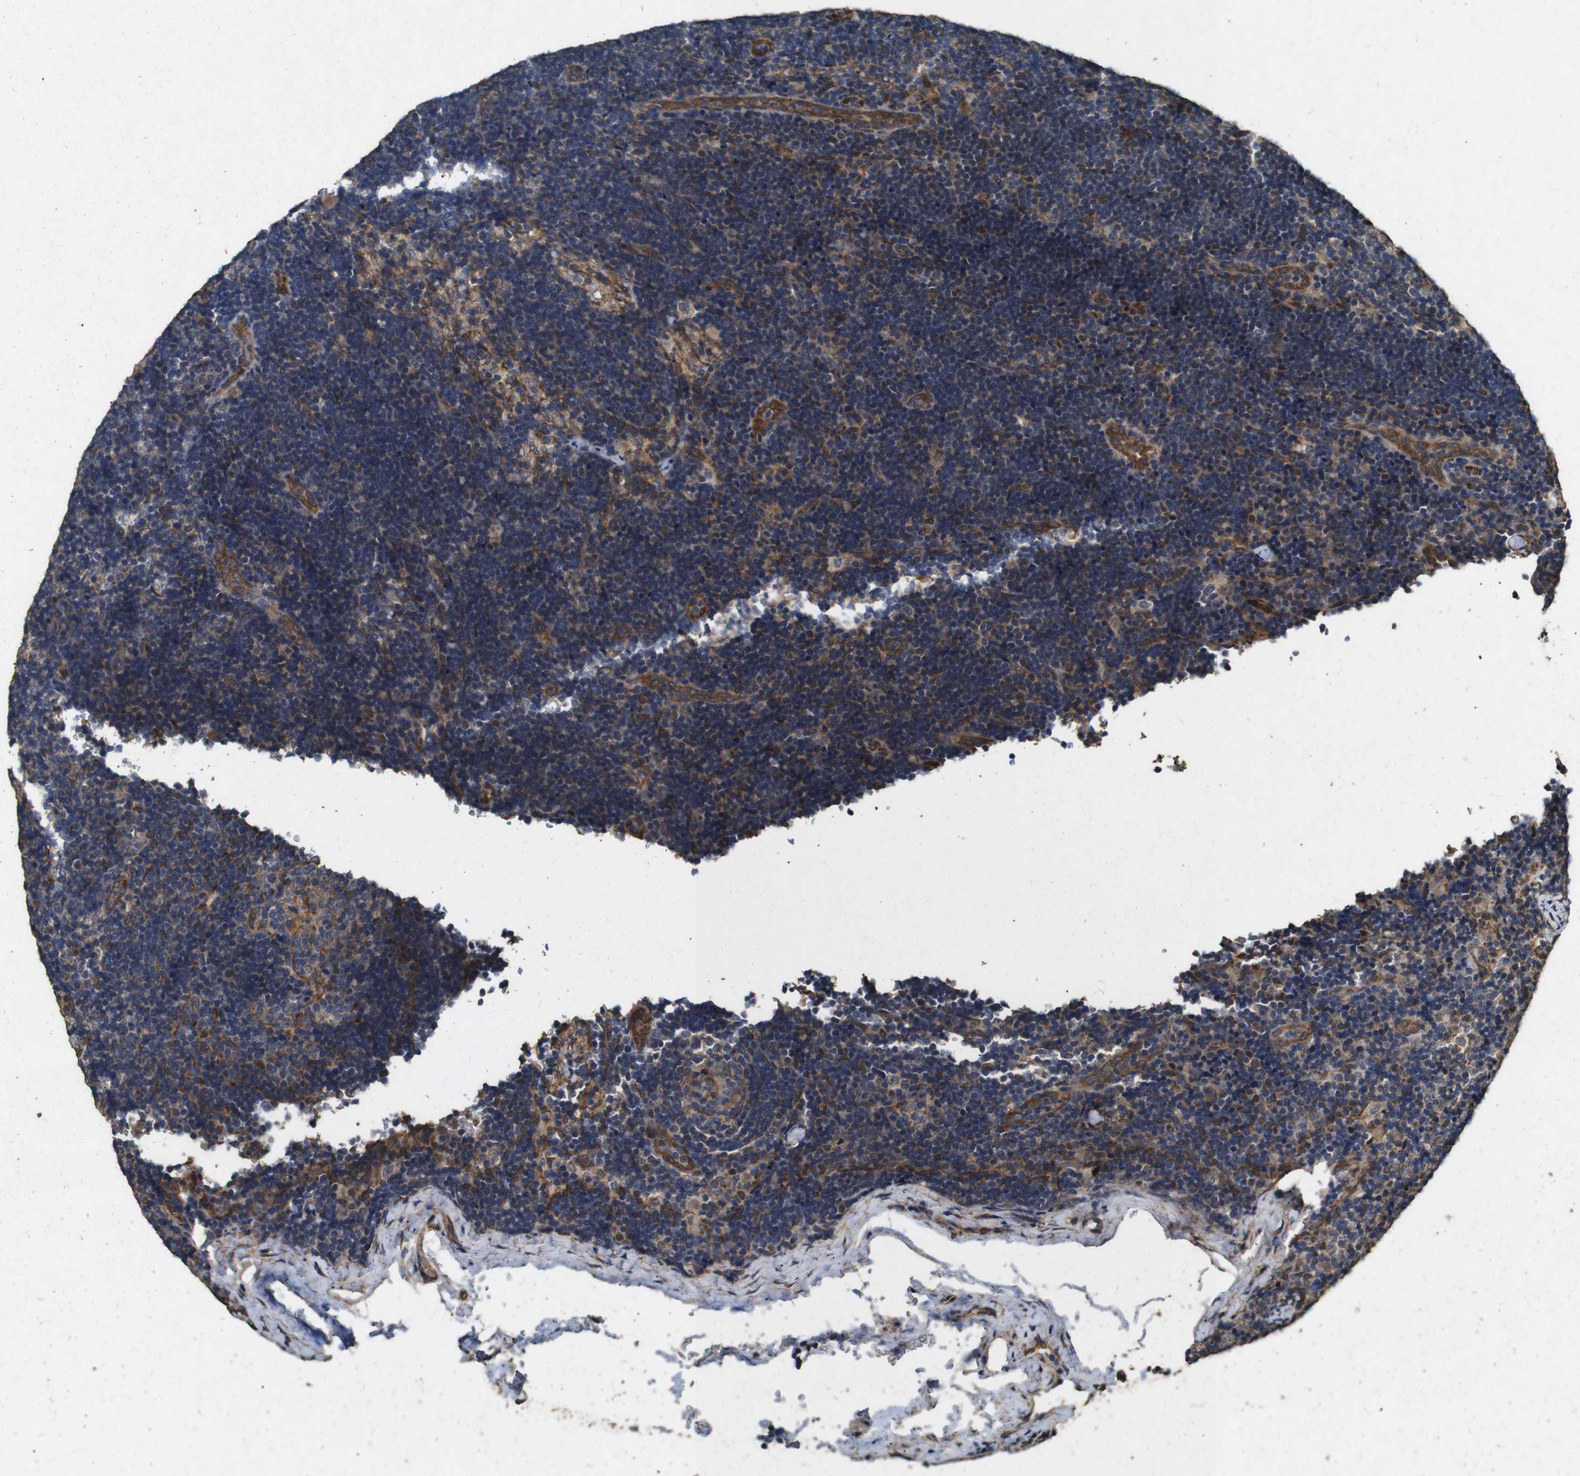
{"staining": {"intensity": "moderate", "quantity": "25%-75%", "location": "cytoplasmic/membranous"}, "tissue": "lymph node", "cell_type": "Germinal center cells", "image_type": "normal", "snomed": [{"axis": "morphology", "description": "Normal tissue, NOS"}, {"axis": "topography", "description": "Lymph node"}], "caption": "Immunohistochemistry staining of unremarkable lymph node, which reveals medium levels of moderate cytoplasmic/membranous staining in approximately 25%-75% of germinal center cells indicating moderate cytoplasmic/membranous protein expression. The staining was performed using DAB (3,3'-diaminobenzidine) (brown) for protein detection and nuclei were counterstained in hematoxylin (blue).", "gene": "CNPY4", "patient": {"sex": "female", "age": 14}}